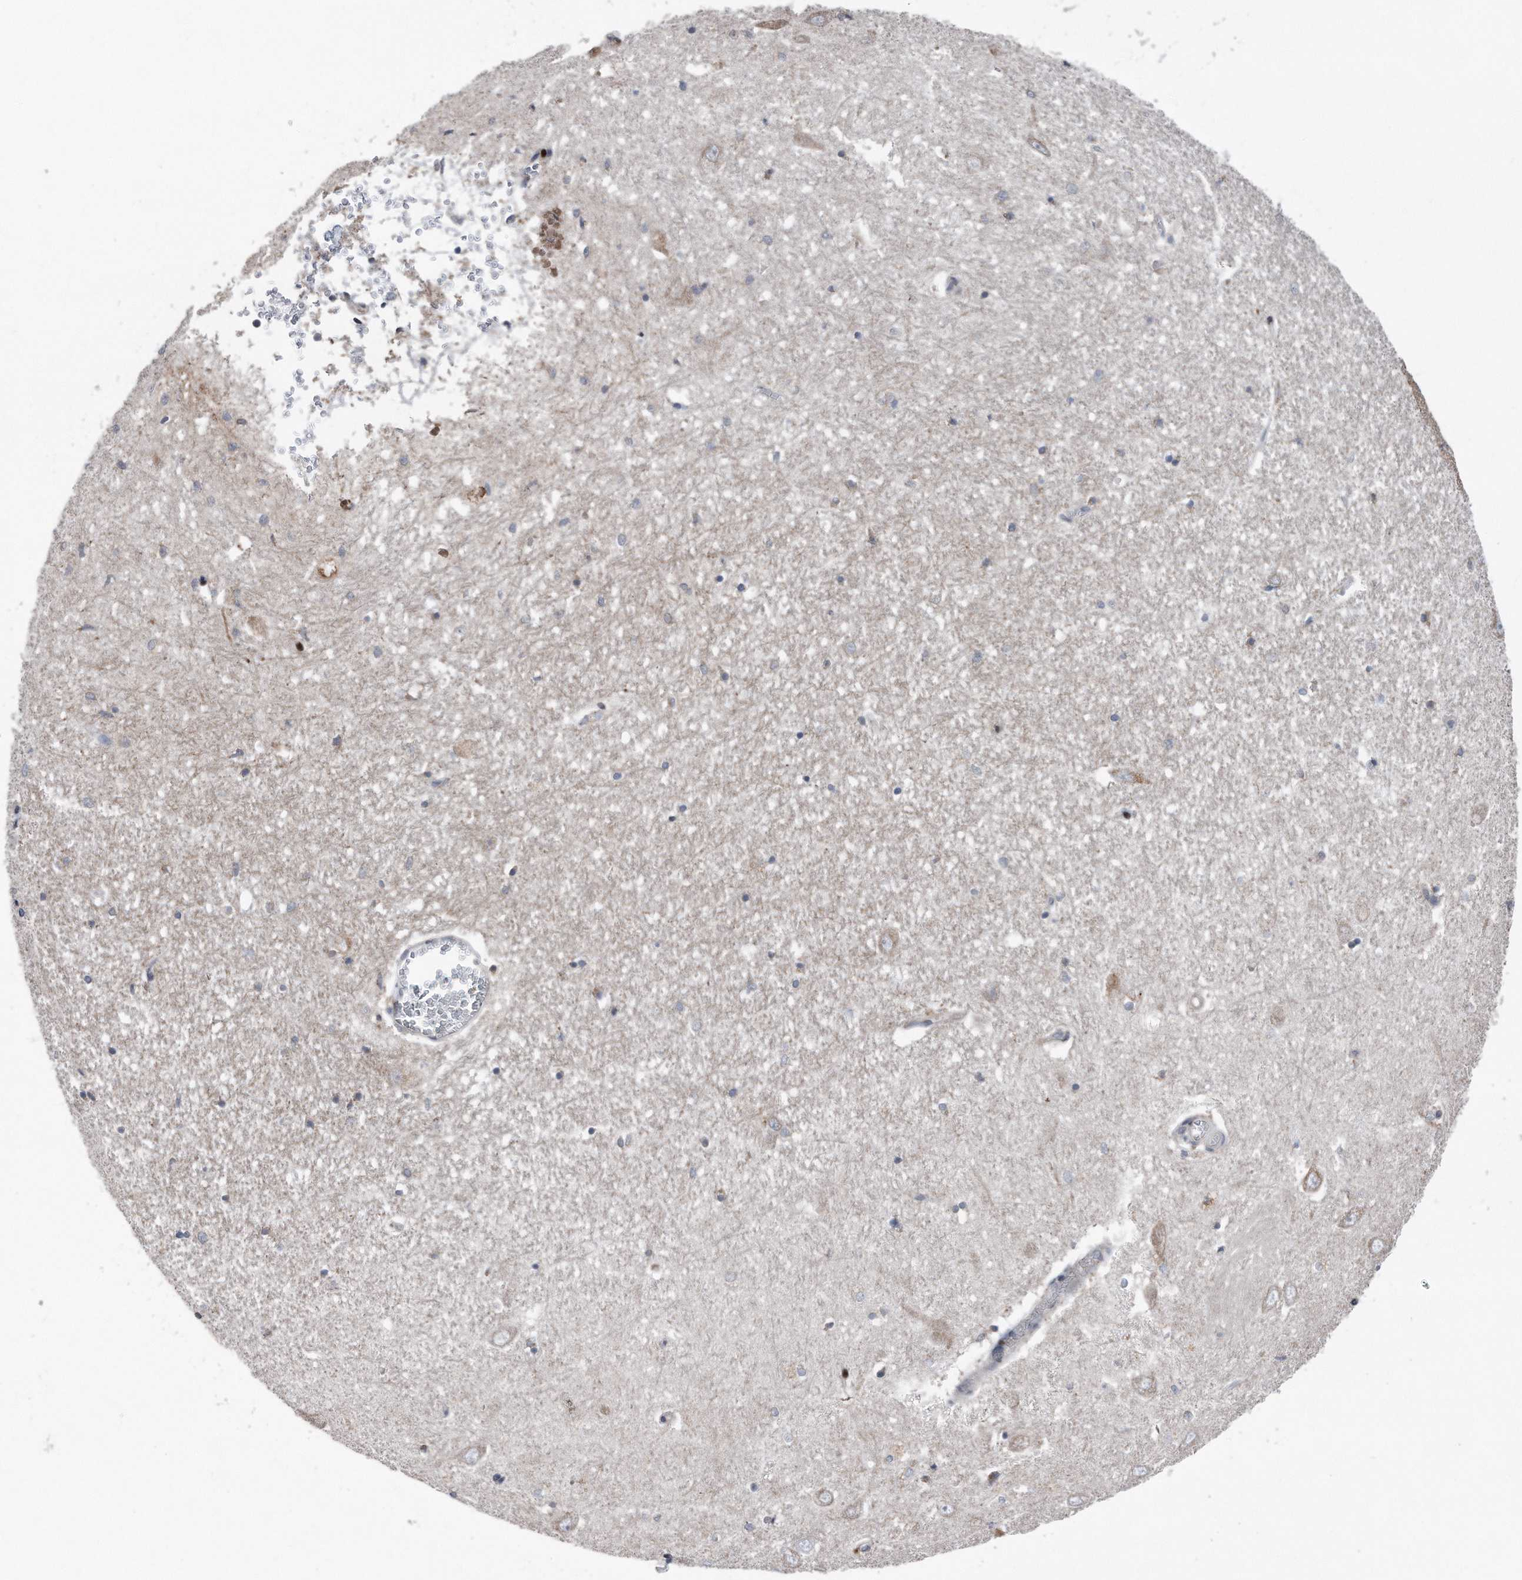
{"staining": {"intensity": "negative", "quantity": "none", "location": "none"}, "tissue": "hippocampus", "cell_type": "Glial cells", "image_type": "normal", "snomed": [{"axis": "morphology", "description": "Normal tissue, NOS"}, {"axis": "topography", "description": "Hippocampus"}], "caption": "Unremarkable hippocampus was stained to show a protein in brown. There is no significant expression in glial cells. The staining is performed using DAB brown chromogen with nuclei counter-stained in using hematoxylin.", "gene": "DST", "patient": {"sex": "female", "age": 64}}